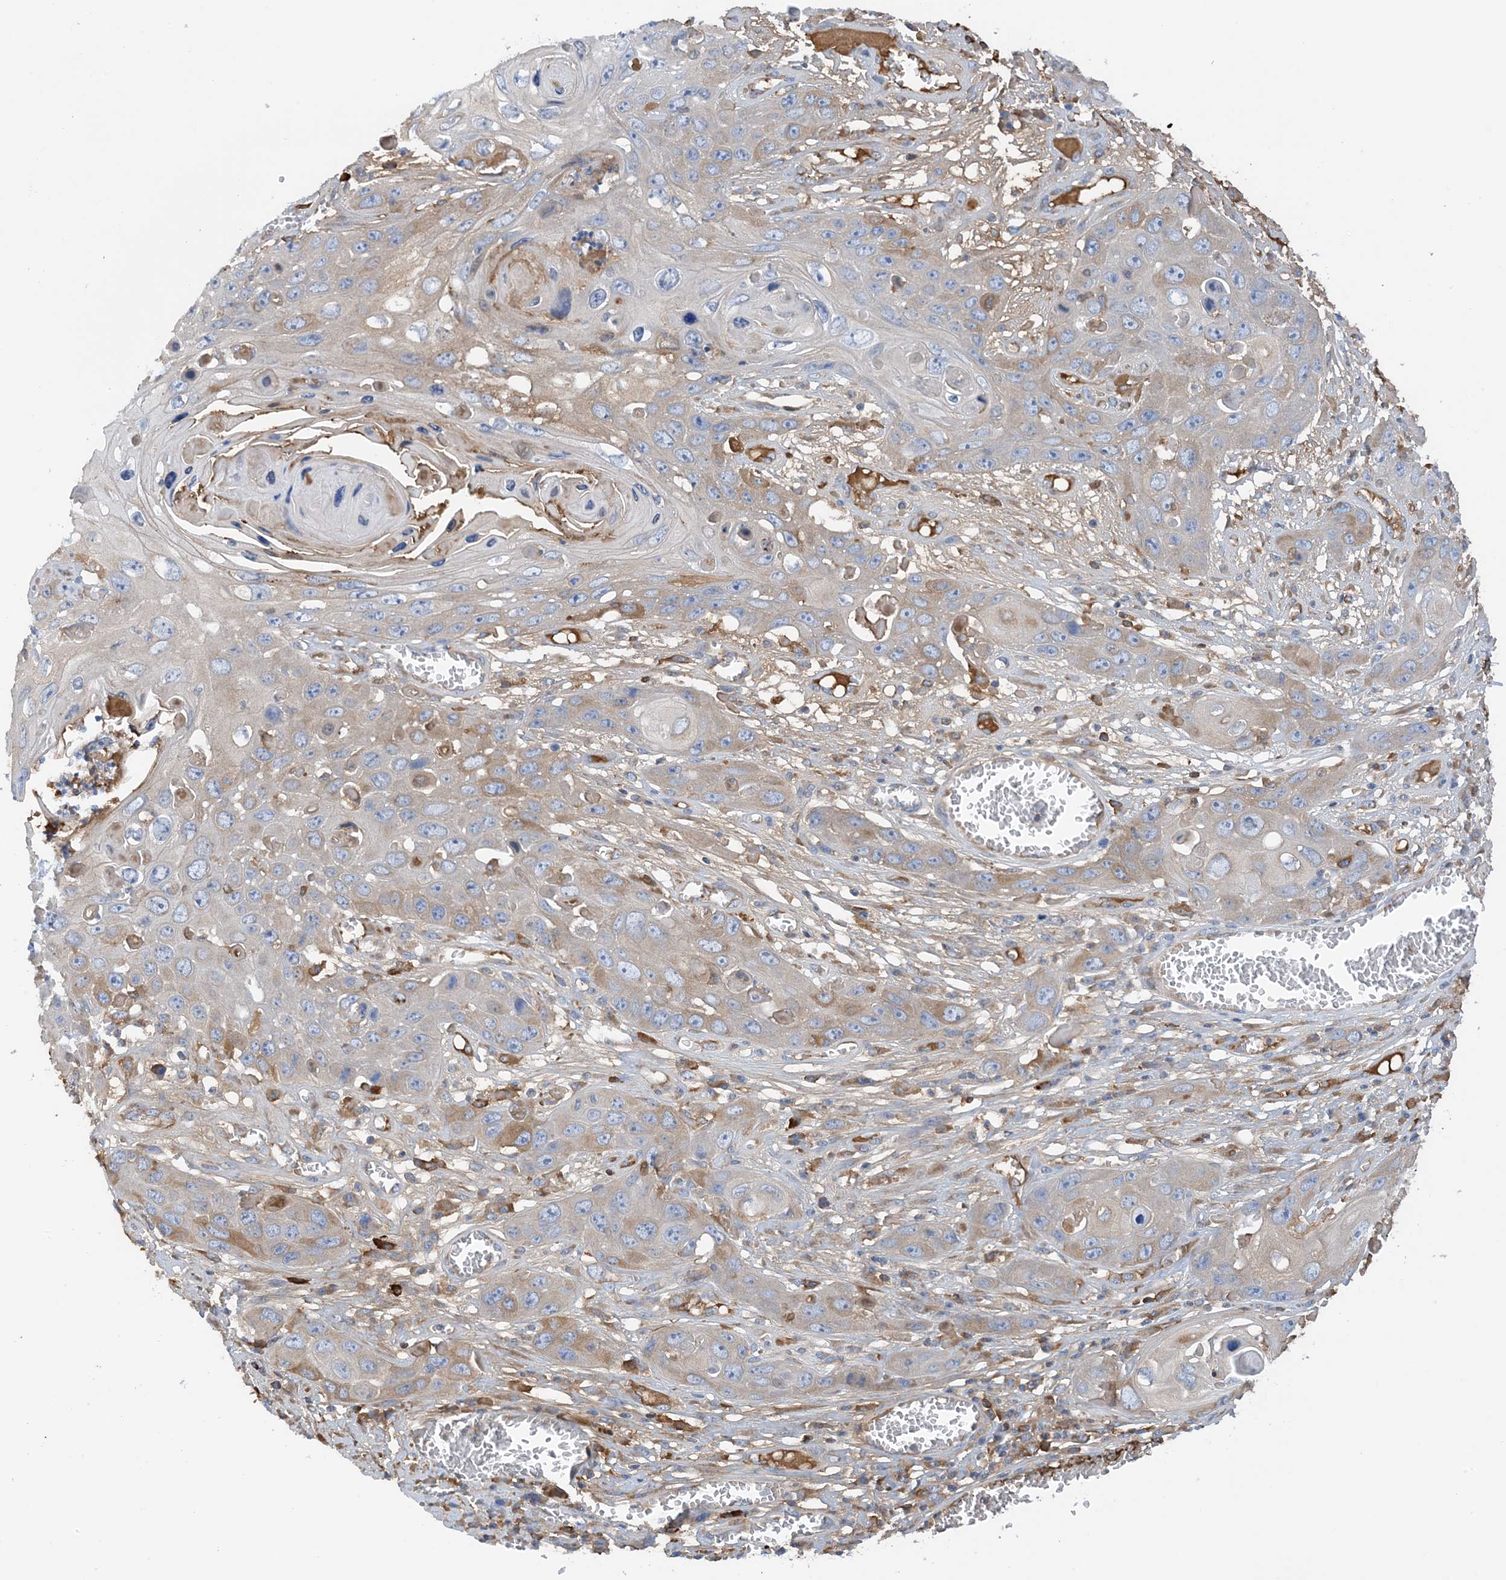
{"staining": {"intensity": "moderate", "quantity": "25%-75%", "location": "cytoplasmic/membranous"}, "tissue": "skin cancer", "cell_type": "Tumor cells", "image_type": "cancer", "snomed": [{"axis": "morphology", "description": "Squamous cell carcinoma, NOS"}, {"axis": "topography", "description": "Skin"}], "caption": "Squamous cell carcinoma (skin) stained with immunohistochemistry (IHC) demonstrates moderate cytoplasmic/membranous positivity in approximately 25%-75% of tumor cells.", "gene": "SLC5A11", "patient": {"sex": "male", "age": 55}}